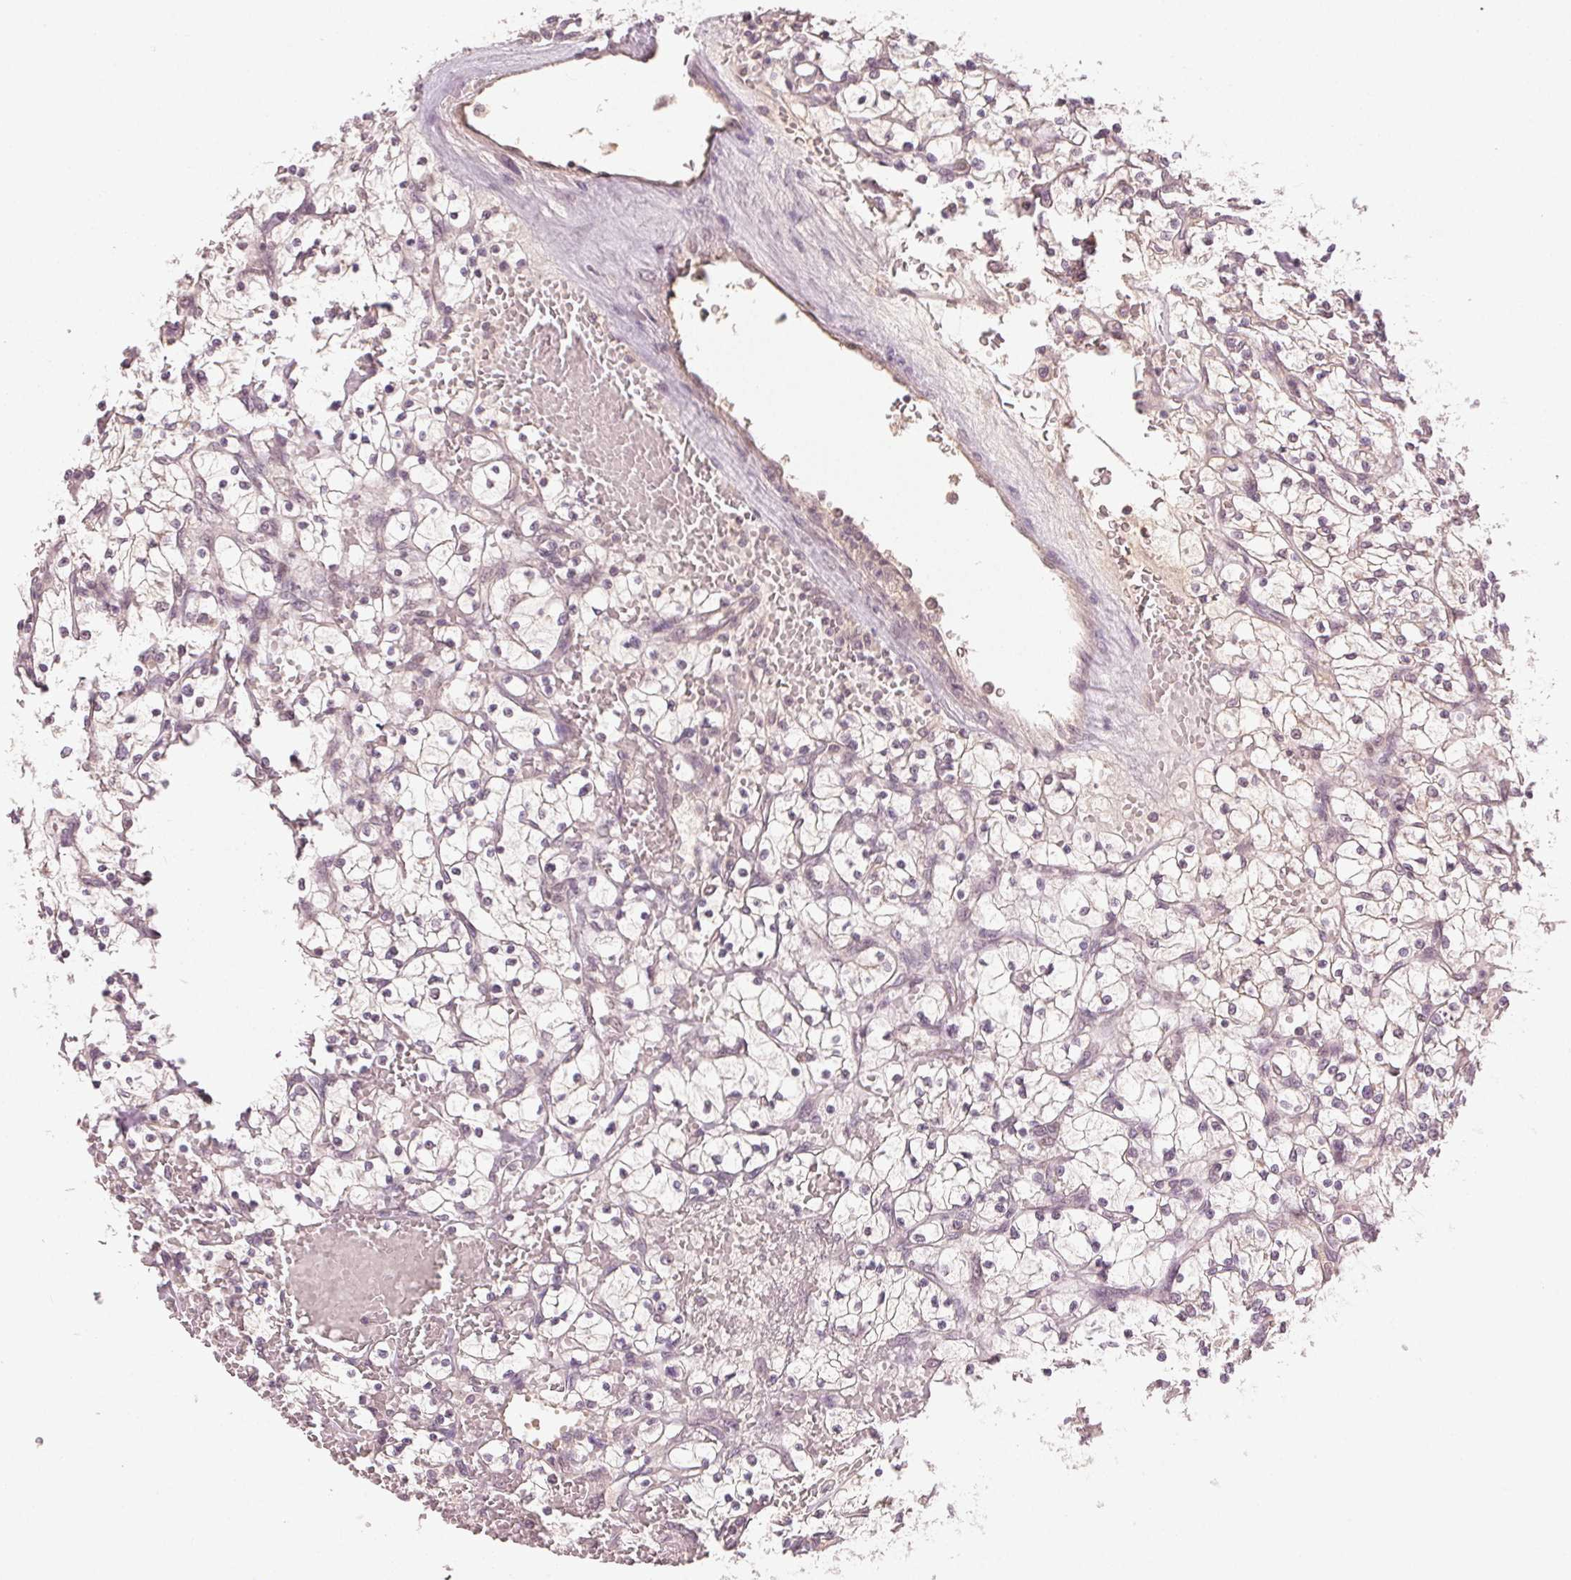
{"staining": {"intensity": "negative", "quantity": "none", "location": "none"}, "tissue": "renal cancer", "cell_type": "Tumor cells", "image_type": "cancer", "snomed": [{"axis": "morphology", "description": "Adenocarcinoma, NOS"}, {"axis": "topography", "description": "Kidney"}], "caption": "This is an immunohistochemistry micrograph of human renal cancer (adenocarcinoma). There is no staining in tumor cells.", "gene": "TUB", "patient": {"sex": "female", "age": 64}}